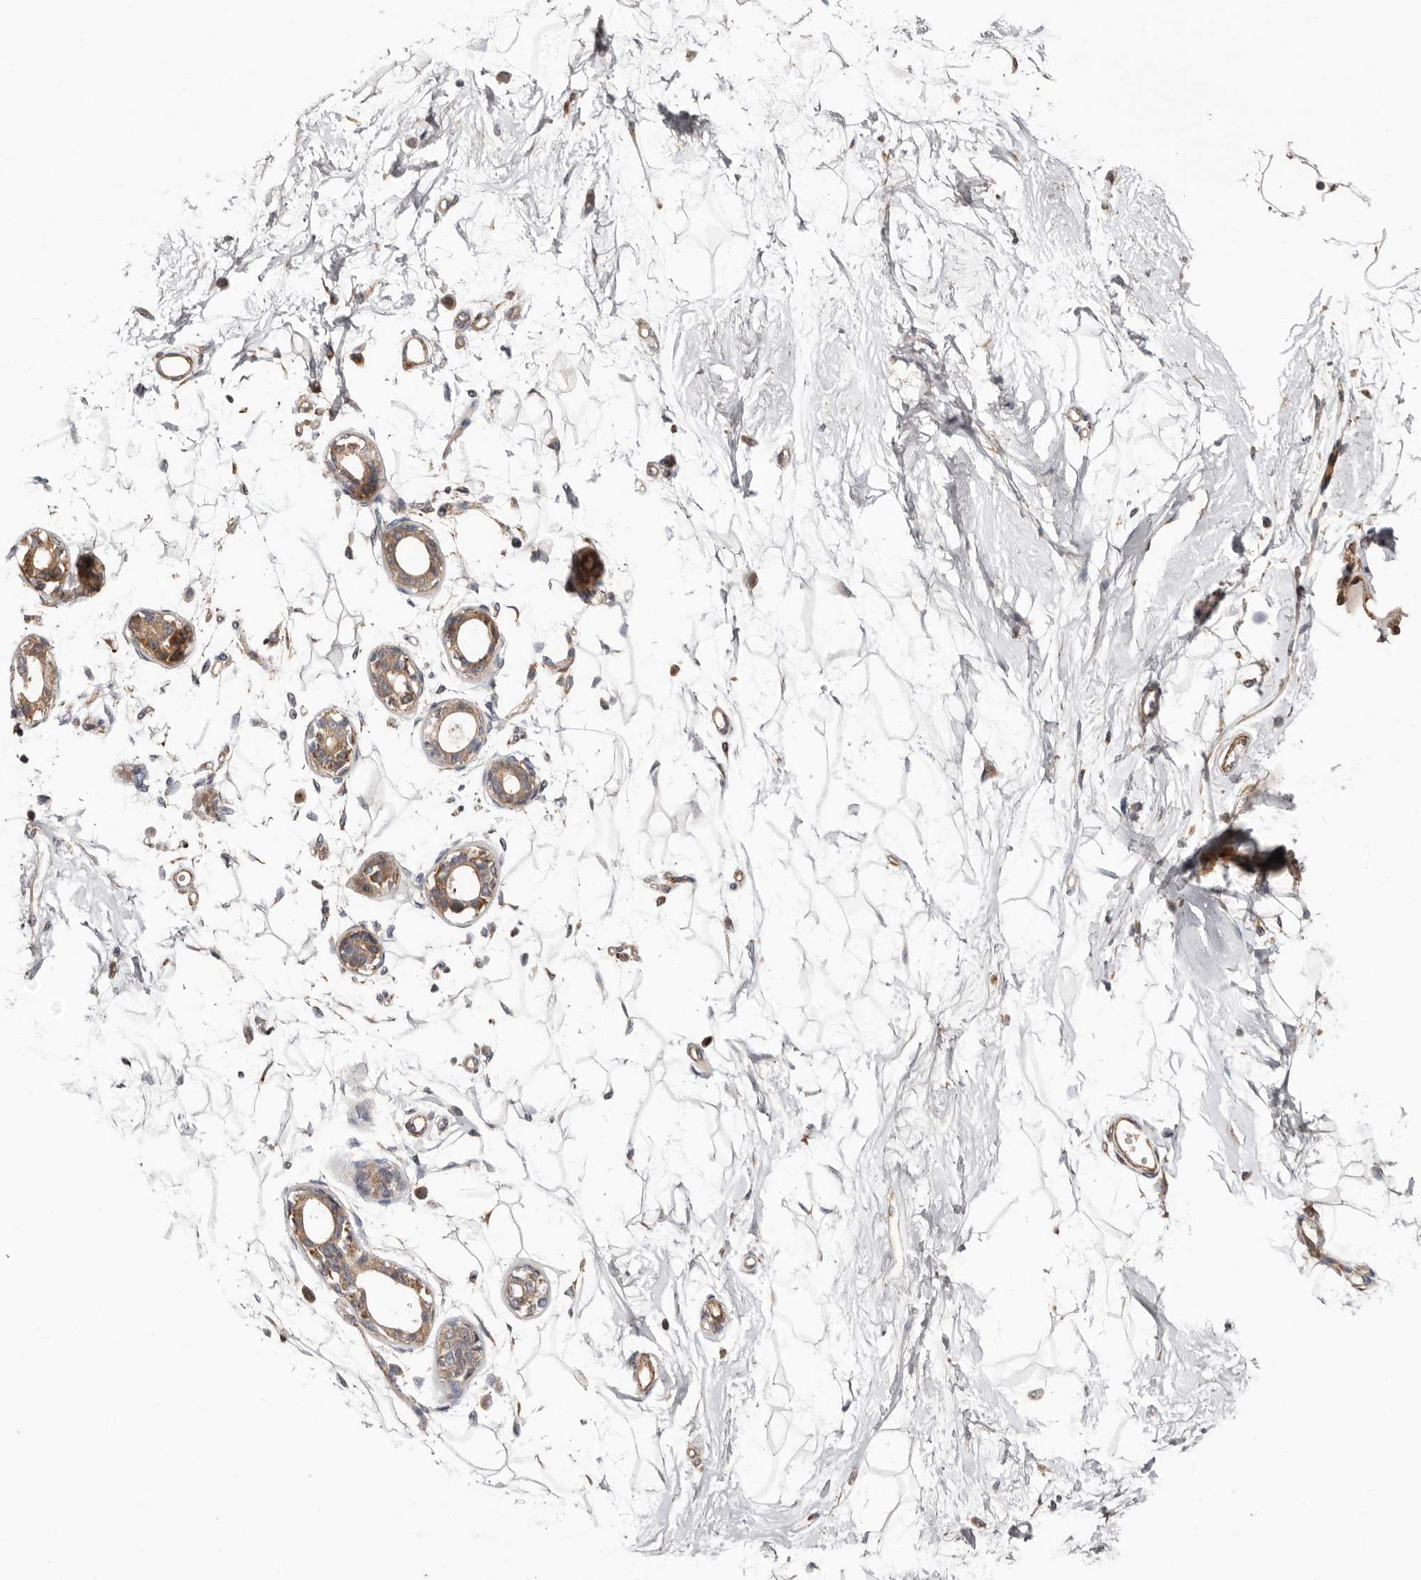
{"staining": {"intensity": "negative", "quantity": "none", "location": "none"}, "tissue": "breast", "cell_type": "Adipocytes", "image_type": "normal", "snomed": [{"axis": "morphology", "description": "Normal tissue, NOS"}, {"axis": "topography", "description": "Breast"}], "caption": "DAB immunohistochemical staining of benign human breast displays no significant expression in adipocytes.", "gene": "PROKR1", "patient": {"sex": "female", "age": 45}}